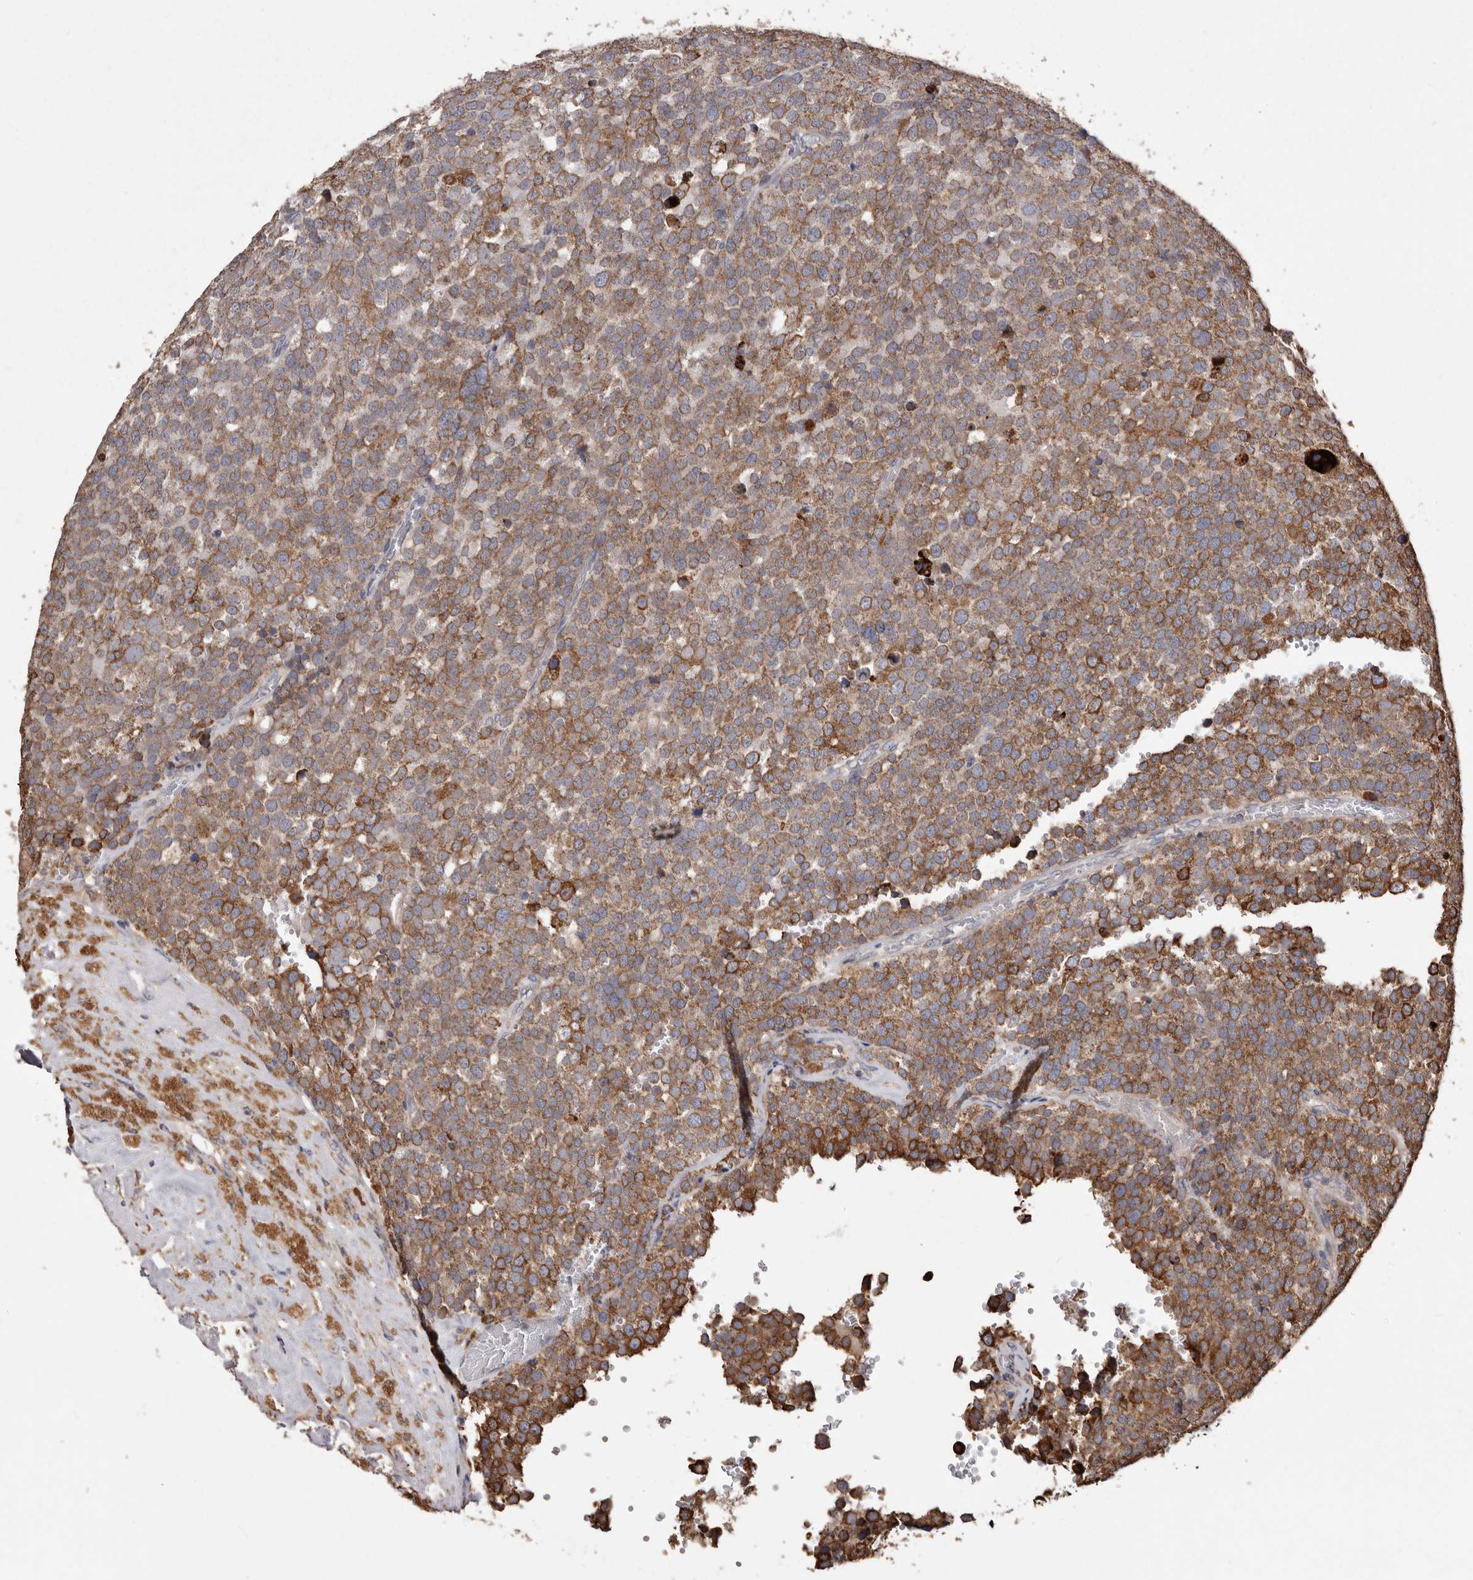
{"staining": {"intensity": "moderate", "quantity": ">75%", "location": "cytoplasmic/membranous"}, "tissue": "testis cancer", "cell_type": "Tumor cells", "image_type": "cancer", "snomed": [{"axis": "morphology", "description": "Seminoma, NOS"}, {"axis": "topography", "description": "Testis"}], "caption": "Testis cancer (seminoma) stained with DAB IHC shows medium levels of moderate cytoplasmic/membranous staining in approximately >75% of tumor cells.", "gene": "STEAP2", "patient": {"sex": "male", "age": 71}}